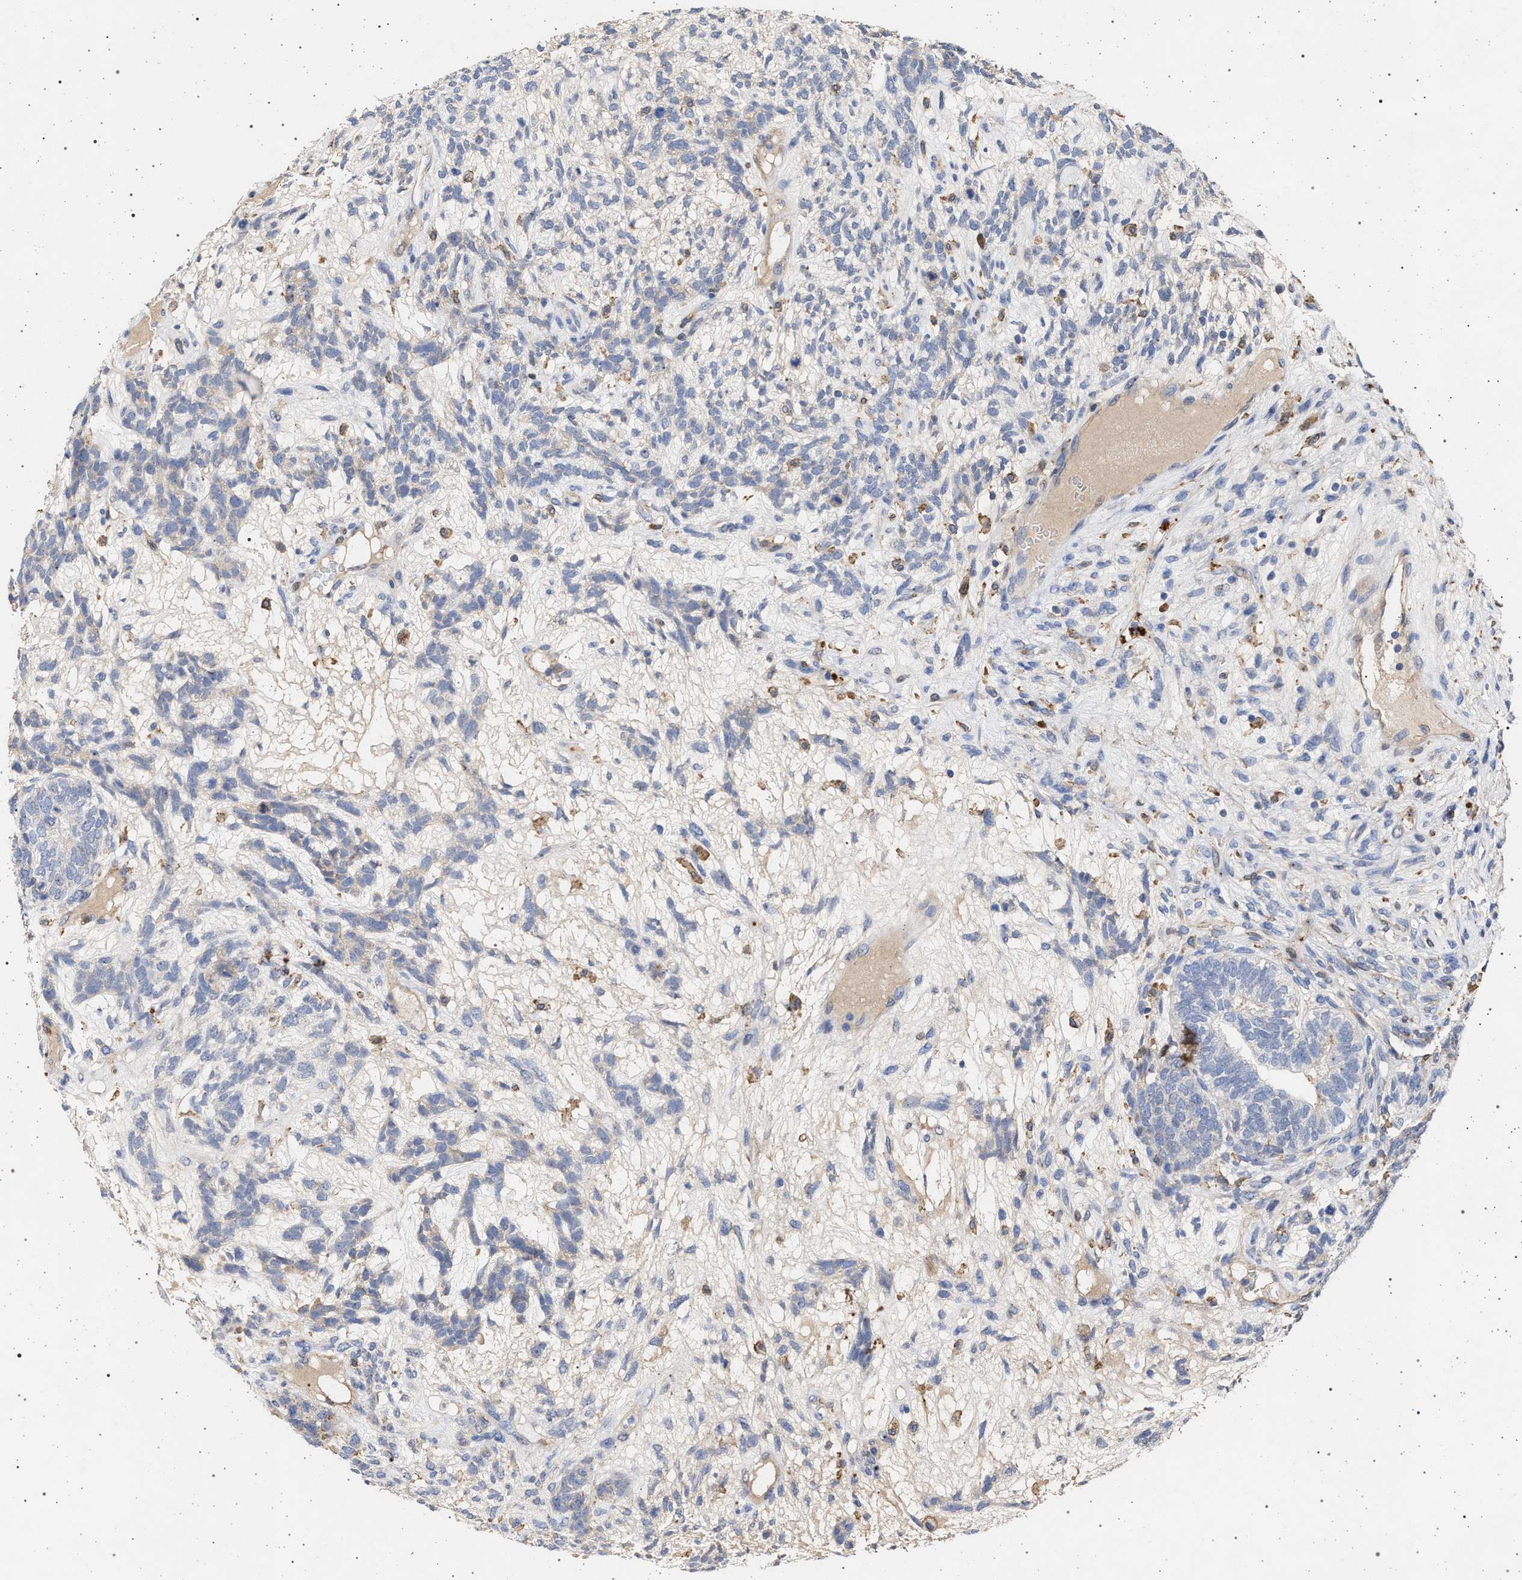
{"staining": {"intensity": "negative", "quantity": "none", "location": "none"}, "tissue": "testis cancer", "cell_type": "Tumor cells", "image_type": "cancer", "snomed": [{"axis": "morphology", "description": "Seminoma, NOS"}, {"axis": "topography", "description": "Testis"}], "caption": "Seminoma (testis) stained for a protein using immunohistochemistry (IHC) shows no positivity tumor cells.", "gene": "PLG", "patient": {"sex": "male", "age": 28}}